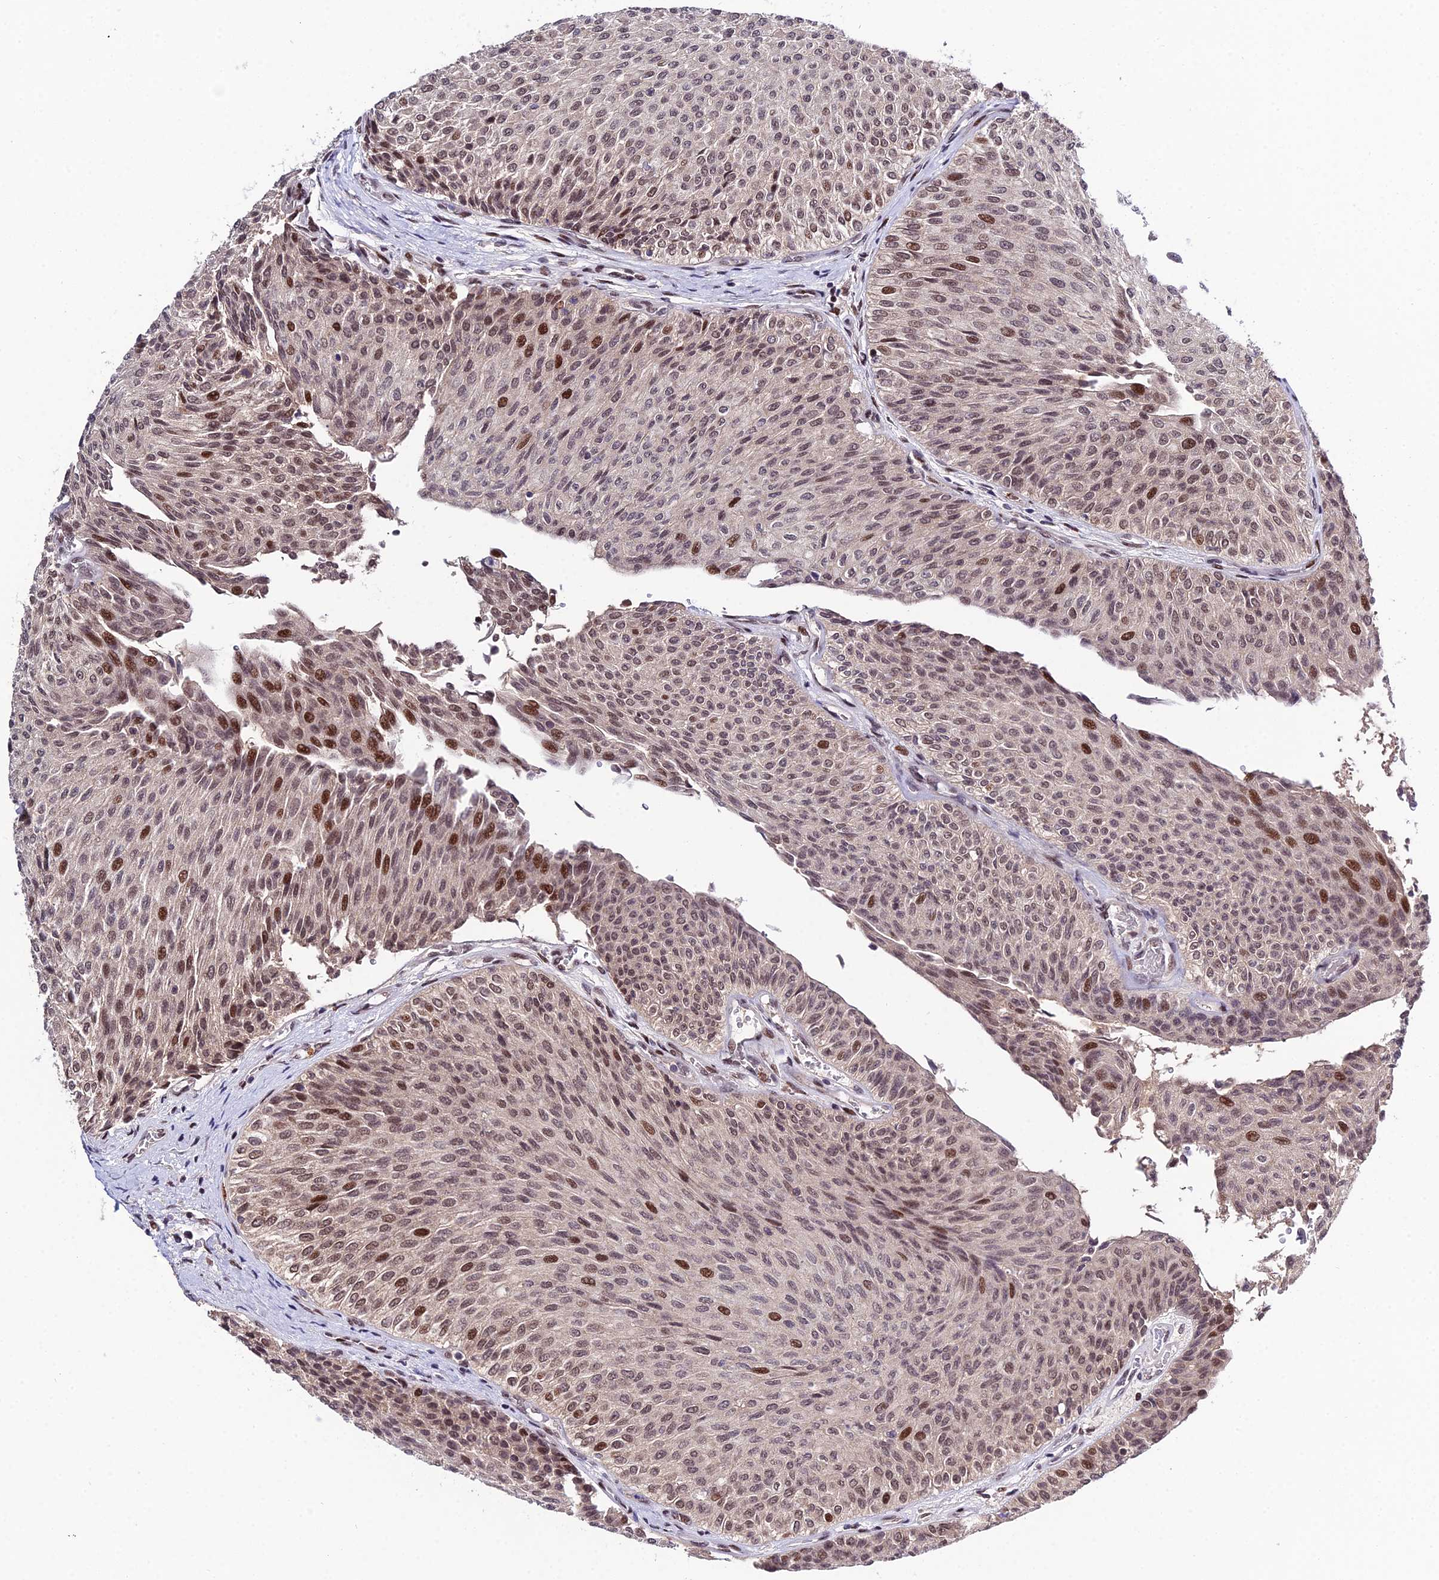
{"staining": {"intensity": "moderate", "quantity": "<25%", "location": "nuclear"}, "tissue": "urothelial cancer", "cell_type": "Tumor cells", "image_type": "cancer", "snomed": [{"axis": "morphology", "description": "Urothelial carcinoma, Low grade"}, {"axis": "topography", "description": "Urinary bladder"}], "caption": "Low-grade urothelial carcinoma stained for a protein displays moderate nuclear positivity in tumor cells. The staining was performed using DAB (3,3'-diaminobenzidine) to visualize the protein expression in brown, while the nuclei were stained in blue with hematoxylin (Magnification: 20x).", "gene": "SYT15", "patient": {"sex": "male", "age": 78}}